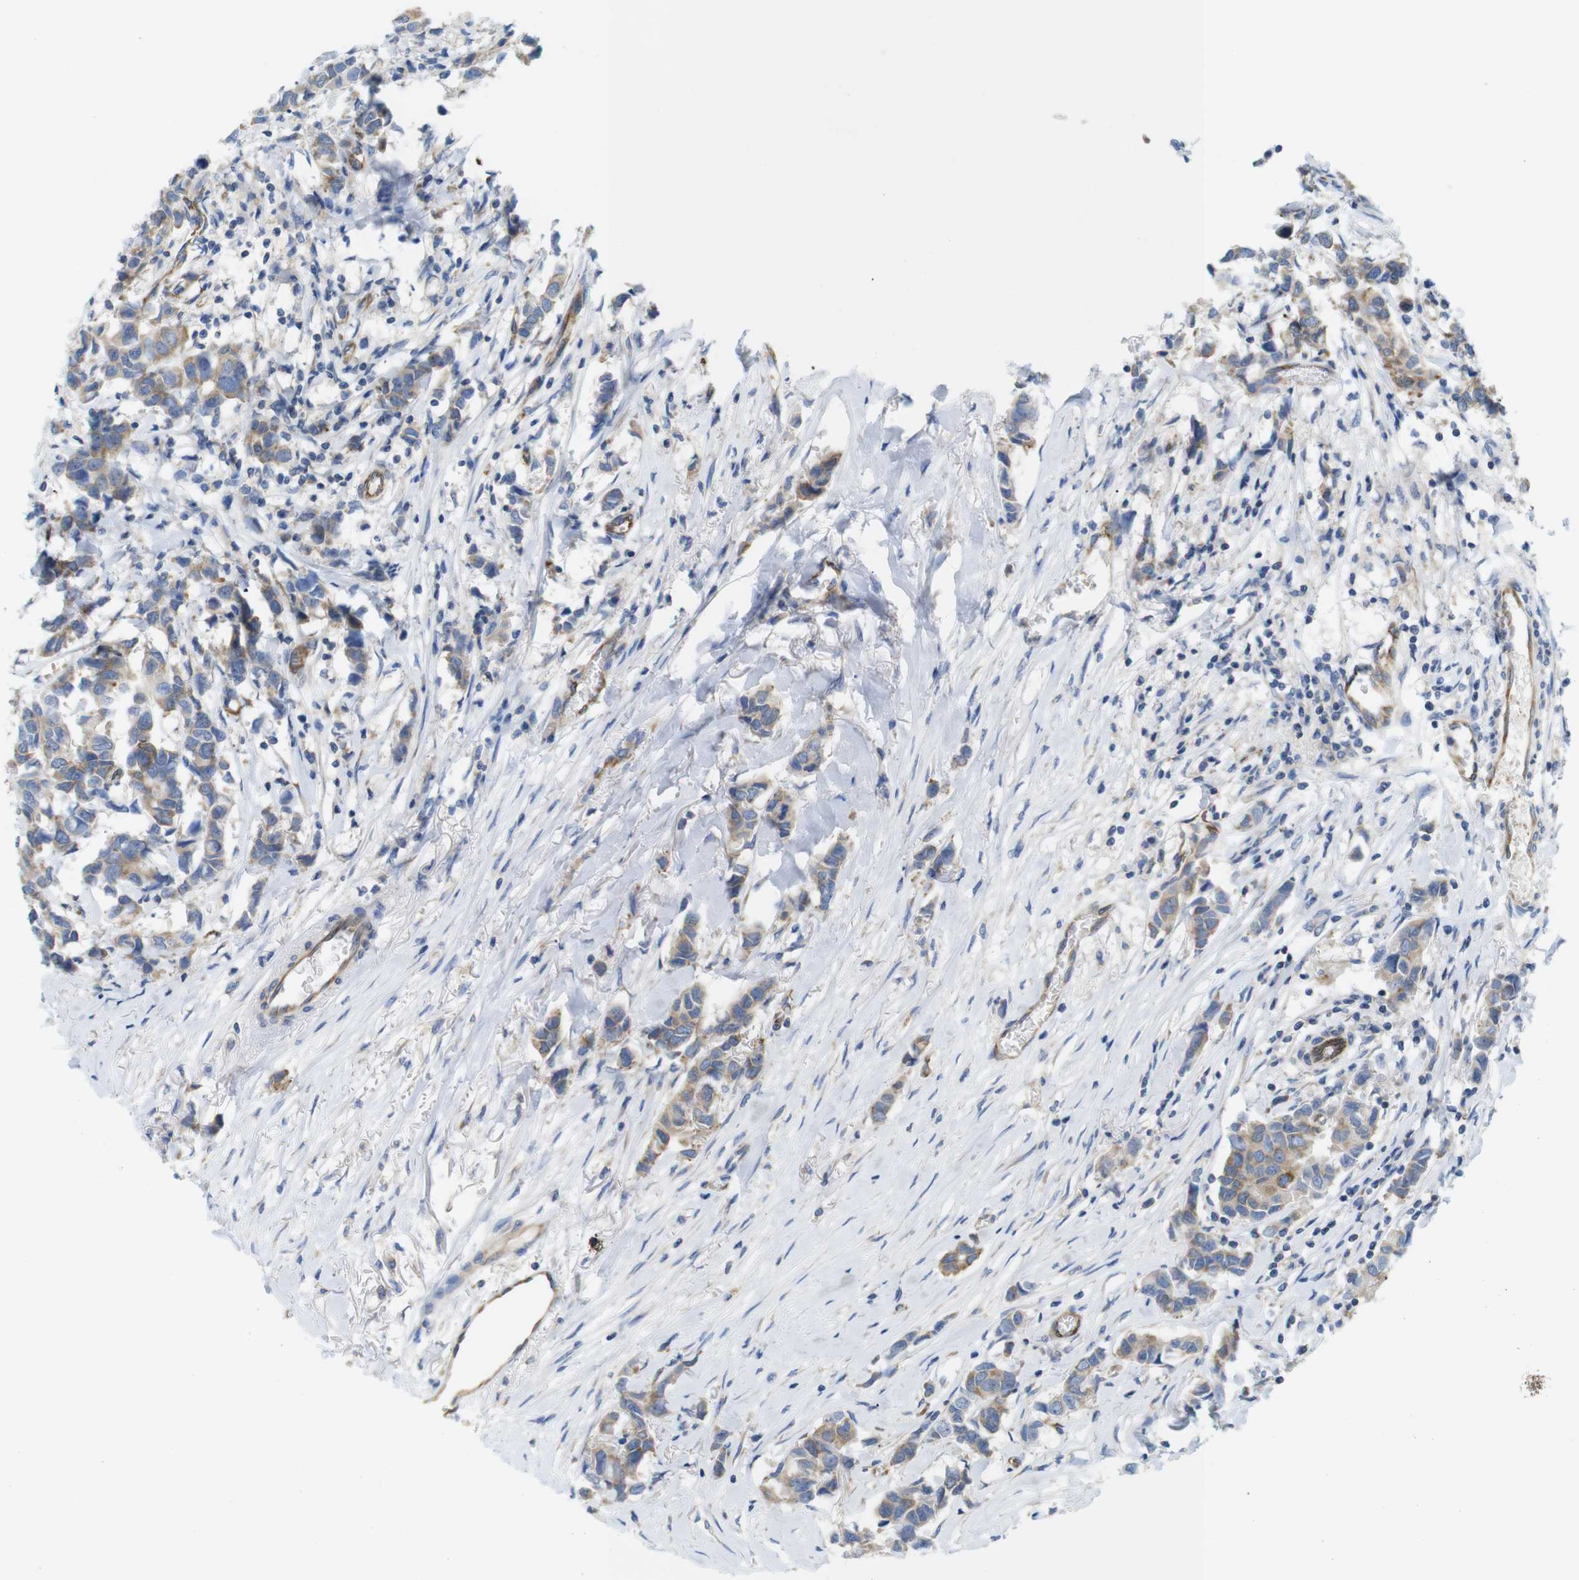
{"staining": {"intensity": "weak", "quantity": ">75%", "location": "cytoplasmic/membranous"}, "tissue": "breast cancer", "cell_type": "Tumor cells", "image_type": "cancer", "snomed": [{"axis": "morphology", "description": "Duct carcinoma"}, {"axis": "topography", "description": "Breast"}], "caption": "Weak cytoplasmic/membranous expression for a protein is identified in about >75% of tumor cells of breast infiltrating ductal carcinoma using immunohistochemistry.", "gene": "PCNX2", "patient": {"sex": "female", "age": 80}}